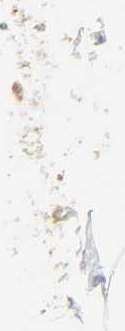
{"staining": {"intensity": "negative", "quantity": "none", "location": "none"}, "tissue": "adipose tissue", "cell_type": "Adipocytes", "image_type": "normal", "snomed": [{"axis": "morphology", "description": "Normal tissue, NOS"}, {"axis": "topography", "description": "Soft tissue"}], "caption": "Immunohistochemistry of normal human adipose tissue exhibits no positivity in adipocytes.", "gene": "FCGBP", "patient": {"sex": "male", "age": 26}}